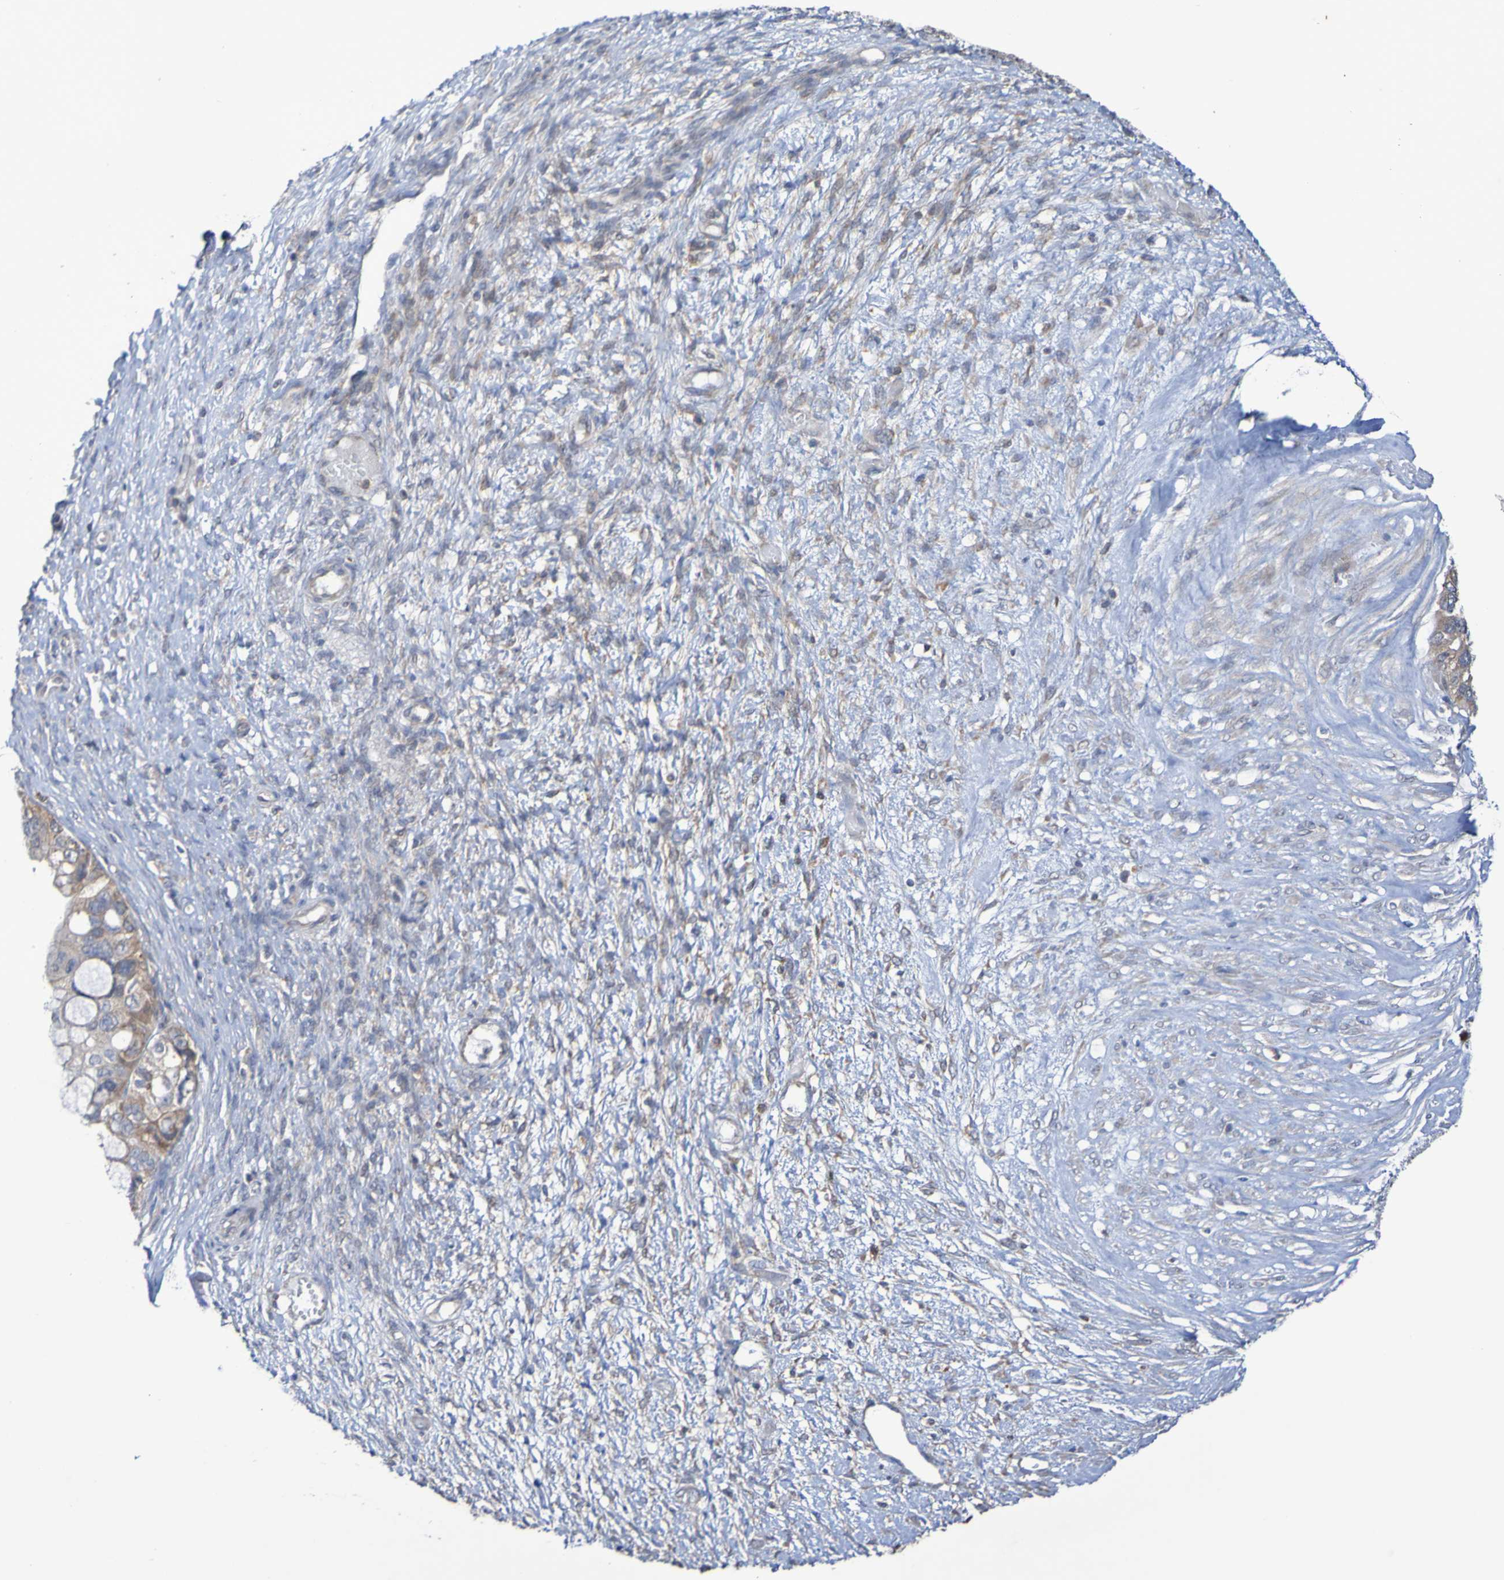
{"staining": {"intensity": "moderate", "quantity": "<25%", "location": "cytoplasmic/membranous"}, "tissue": "ovarian cancer", "cell_type": "Tumor cells", "image_type": "cancer", "snomed": [{"axis": "morphology", "description": "Cystadenocarcinoma, mucinous, NOS"}, {"axis": "topography", "description": "Ovary"}], "caption": "Immunohistochemical staining of ovarian cancer exhibits low levels of moderate cytoplasmic/membranous protein positivity in about <25% of tumor cells.", "gene": "C3orf18", "patient": {"sex": "female", "age": 80}}